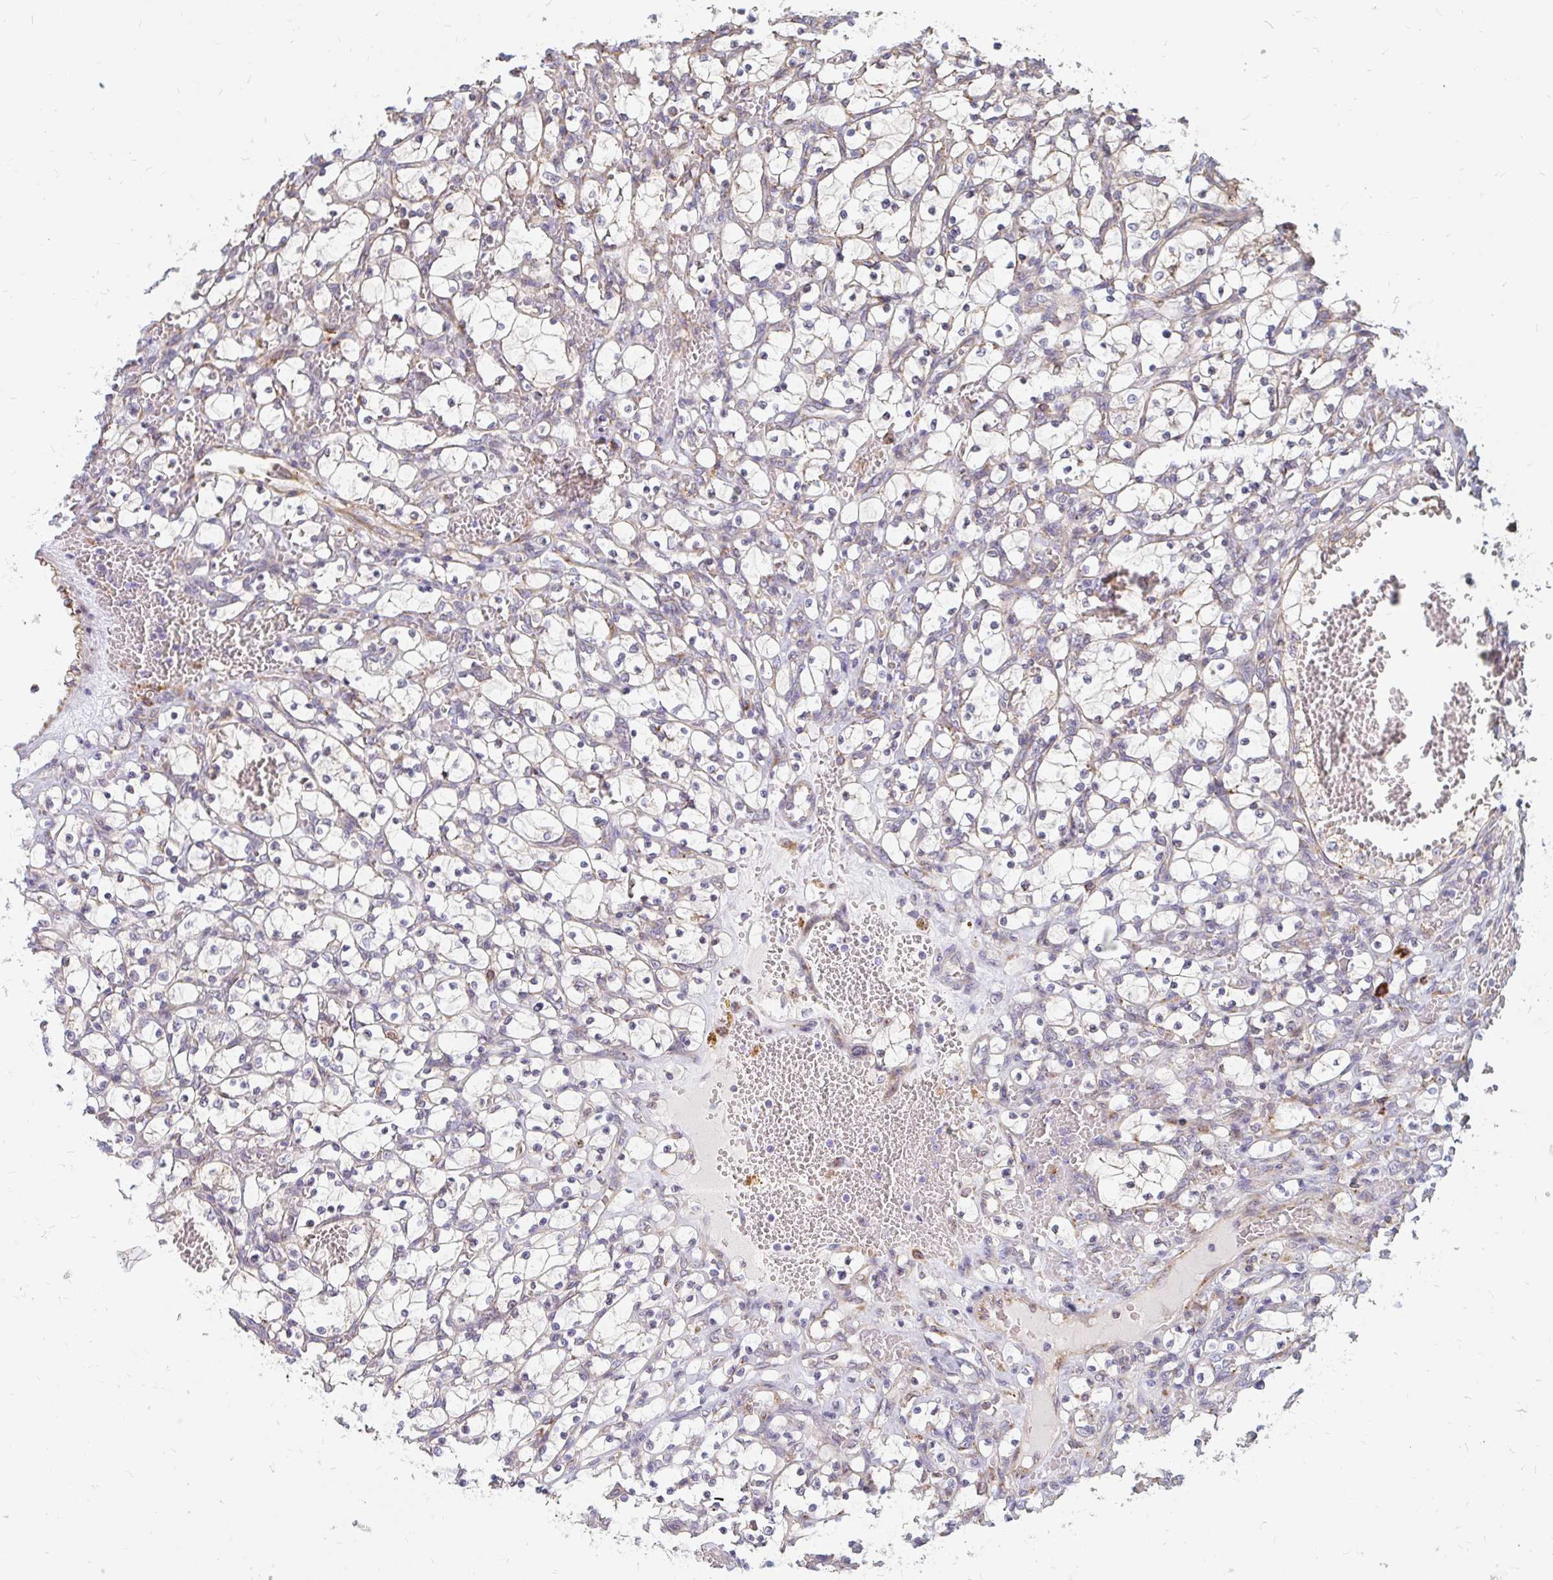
{"staining": {"intensity": "negative", "quantity": "none", "location": "none"}, "tissue": "renal cancer", "cell_type": "Tumor cells", "image_type": "cancer", "snomed": [{"axis": "morphology", "description": "Adenocarcinoma, NOS"}, {"axis": "topography", "description": "Kidney"}], "caption": "Histopathology image shows no protein positivity in tumor cells of adenocarcinoma (renal) tissue. The staining is performed using DAB (3,3'-diaminobenzidine) brown chromogen with nuclei counter-stained in using hematoxylin.", "gene": "PPP1R13L", "patient": {"sex": "female", "age": 69}}